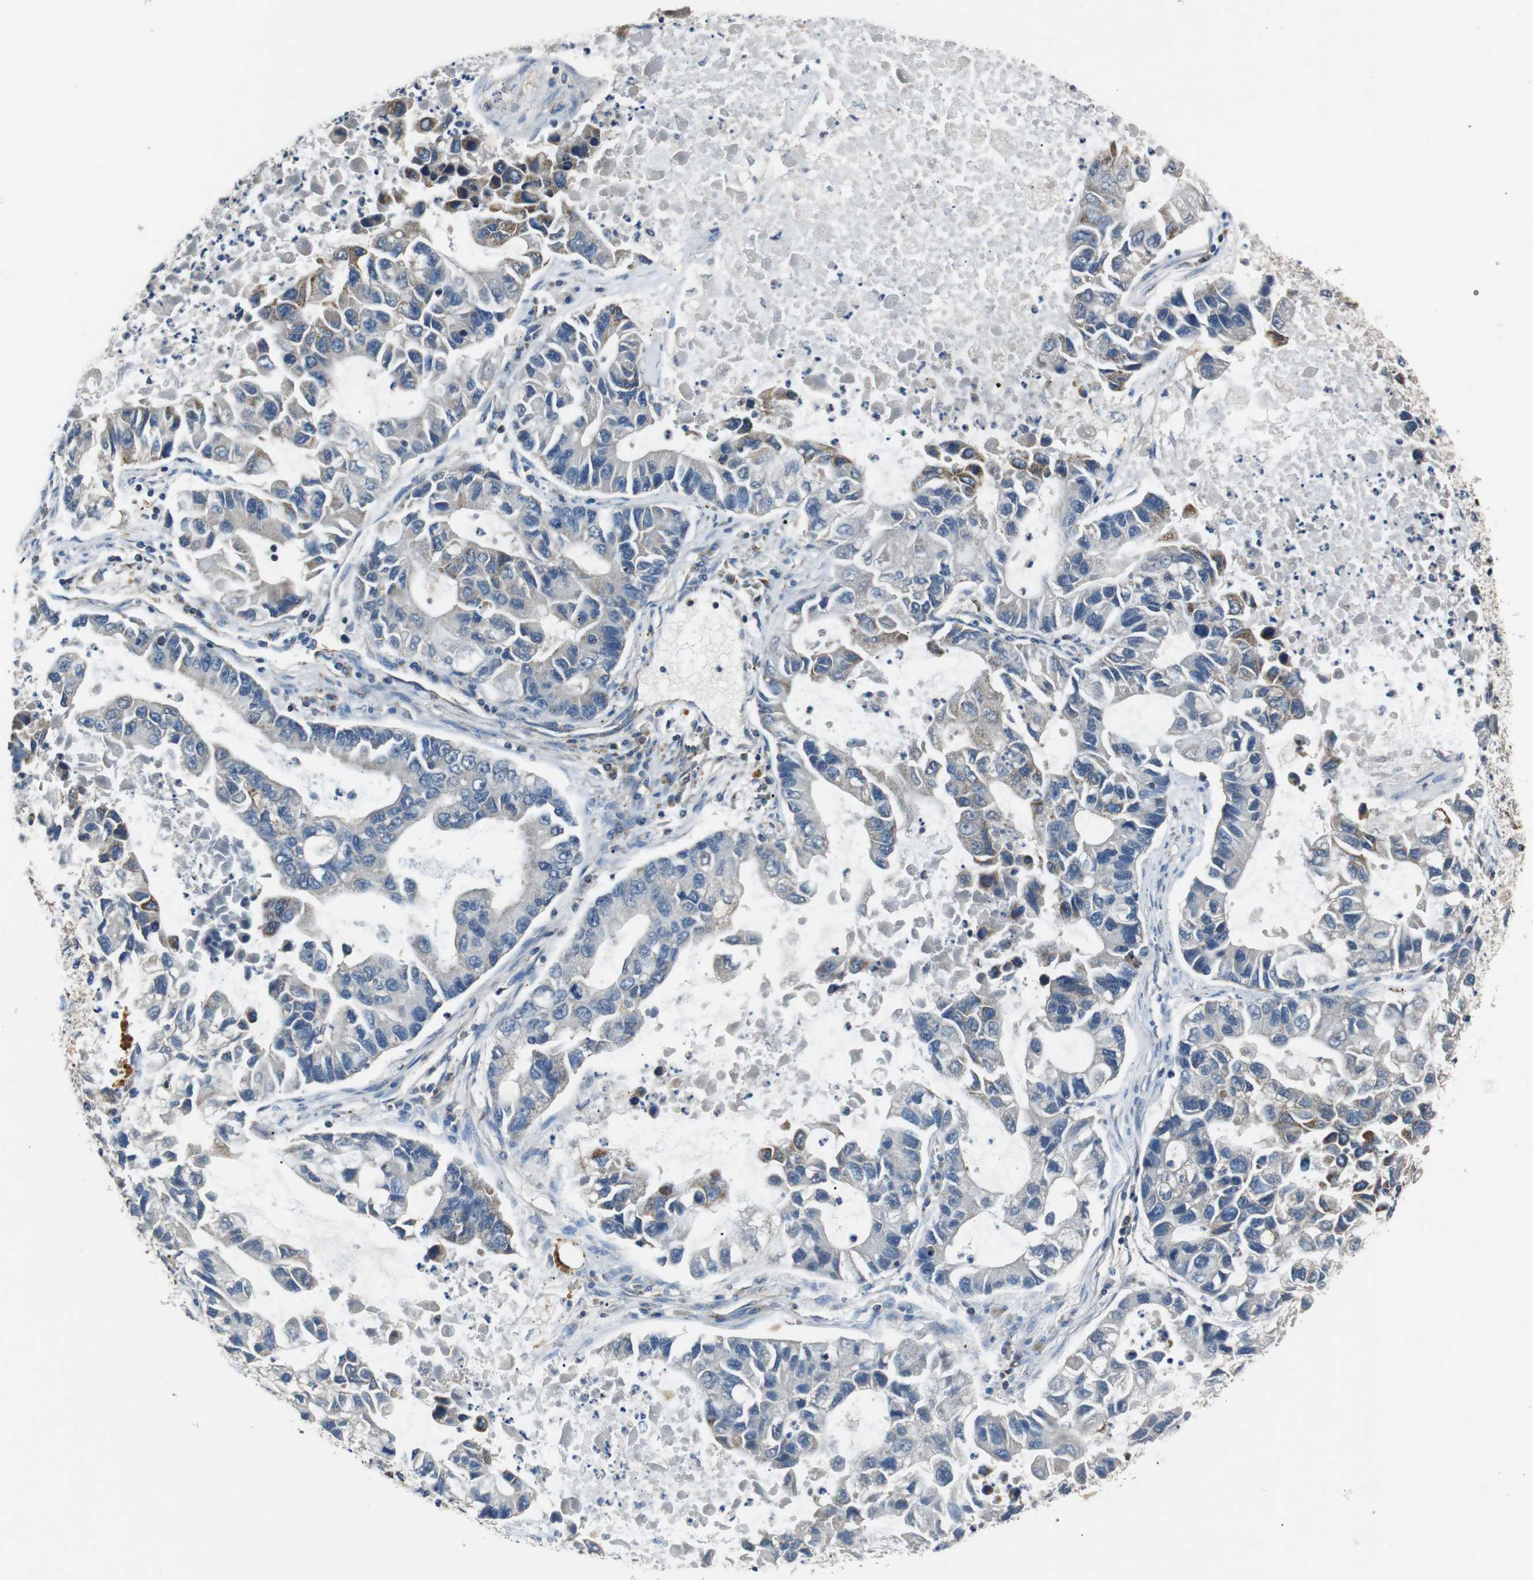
{"staining": {"intensity": "moderate", "quantity": "<25%", "location": "cytoplasmic/membranous"}, "tissue": "lung cancer", "cell_type": "Tumor cells", "image_type": "cancer", "snomed": [{"axis": "morphology", "description": "Adenocarcinoma, NOS"}, {"axis": "topography", "description": "Lung"}], "caption": "Moderate cytoplasmic/membranous protein positivity is seen in approximately <25% of tumor cells in lung cancer. The protein of interest is stained brown, and the nuclei are stained in blue (DAB IHC with brightfield microscopy, high magnification).", "gene": "NETO2", "patient": {"sex": "female", "age": 51}}